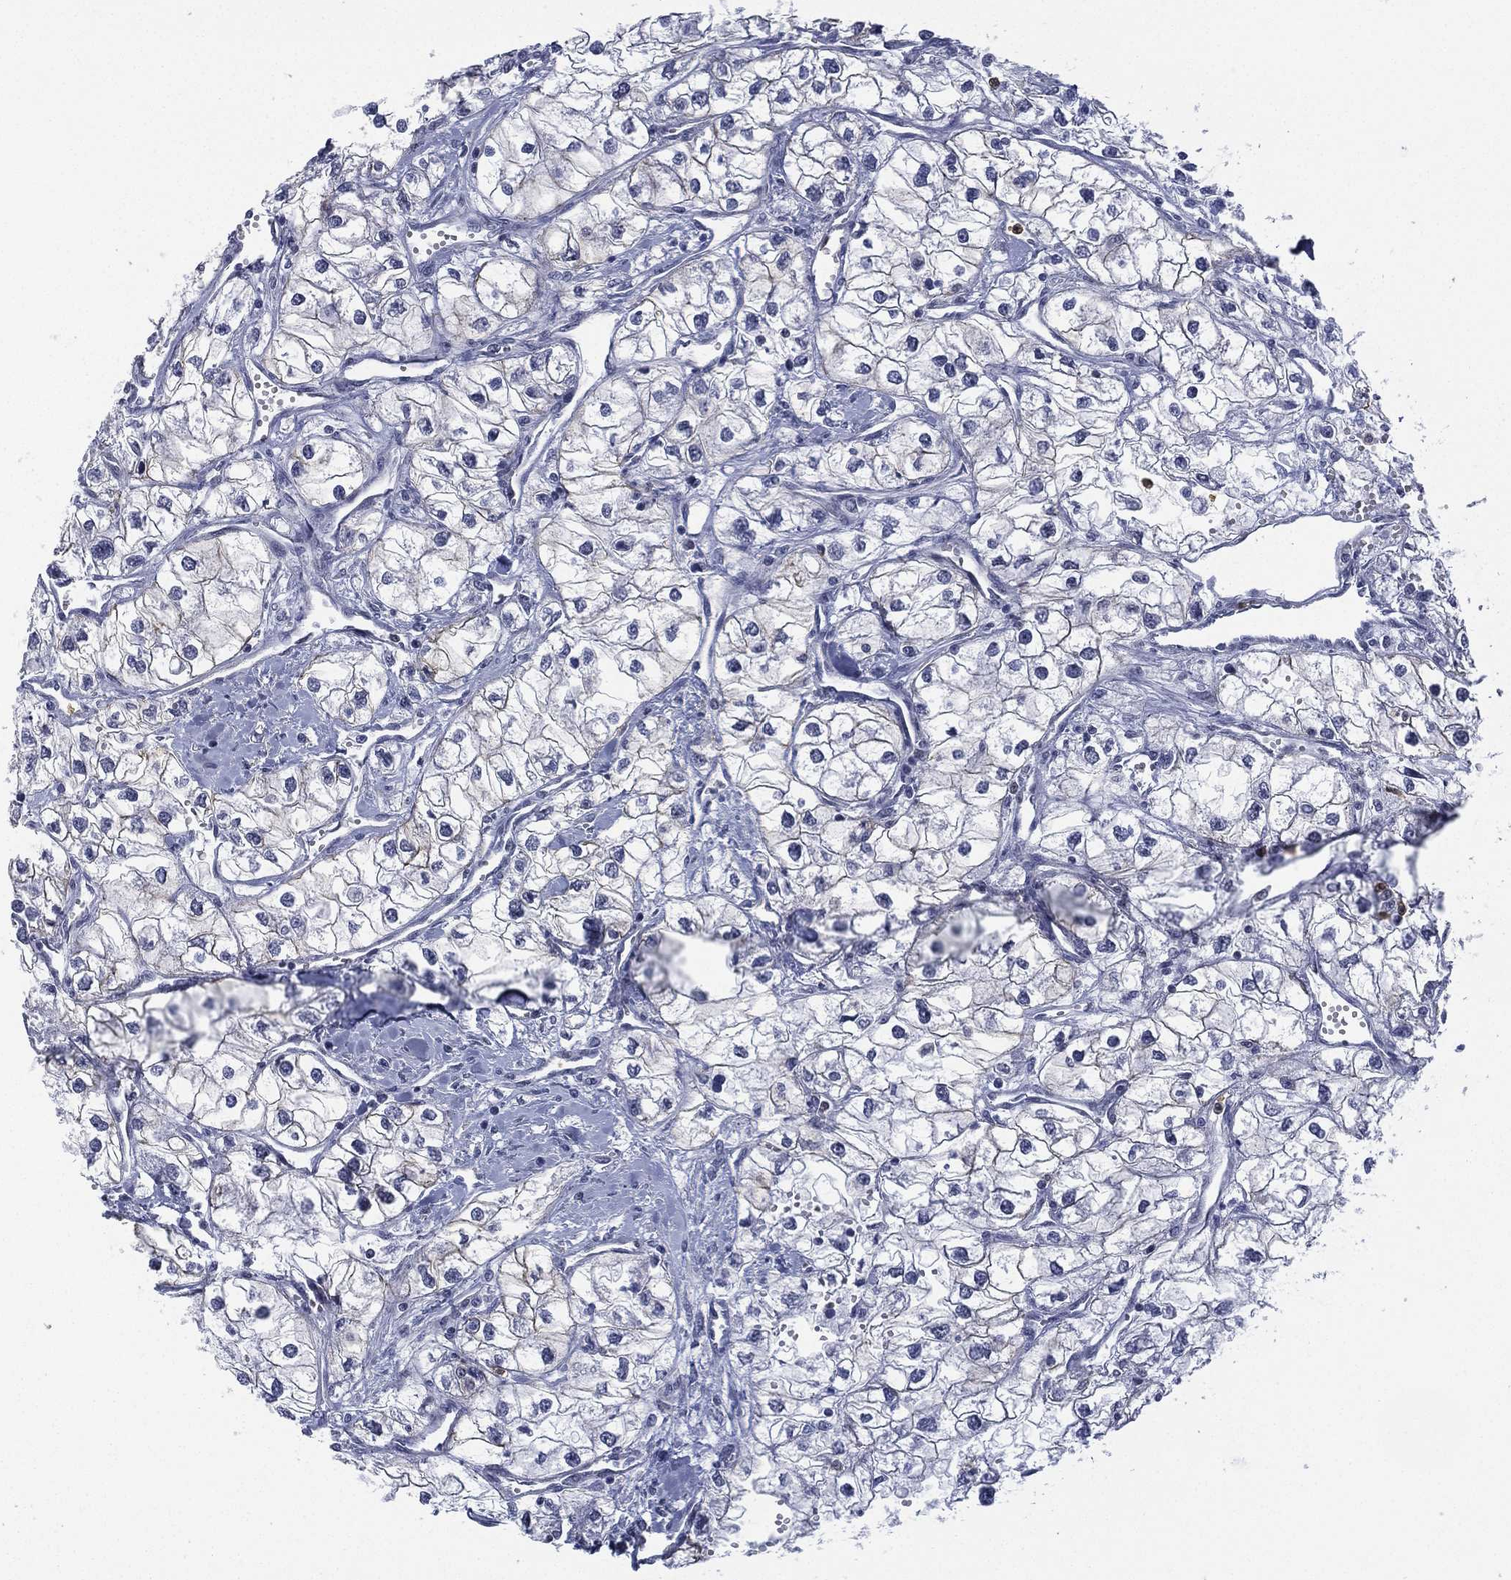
{"staining": {"intensity": "negative", "quantity": "none", "location": "none"}, "tissue": "renal cancer", "cell_type": "Tumor cells", "image_type": "cancer", "snomed": [{"axis": "morphology", "description": "Adenocarcinoma, NOS"}, {"axis": "topography", "description": "Kidney"}], "caption": "The immunohistochemistry photomicrograph has no significant expression in tumor cells of adenocarcinoma (renal) tissue.", "gene": "ZNF711", "patient": {"sex": "male", "age": 59}}